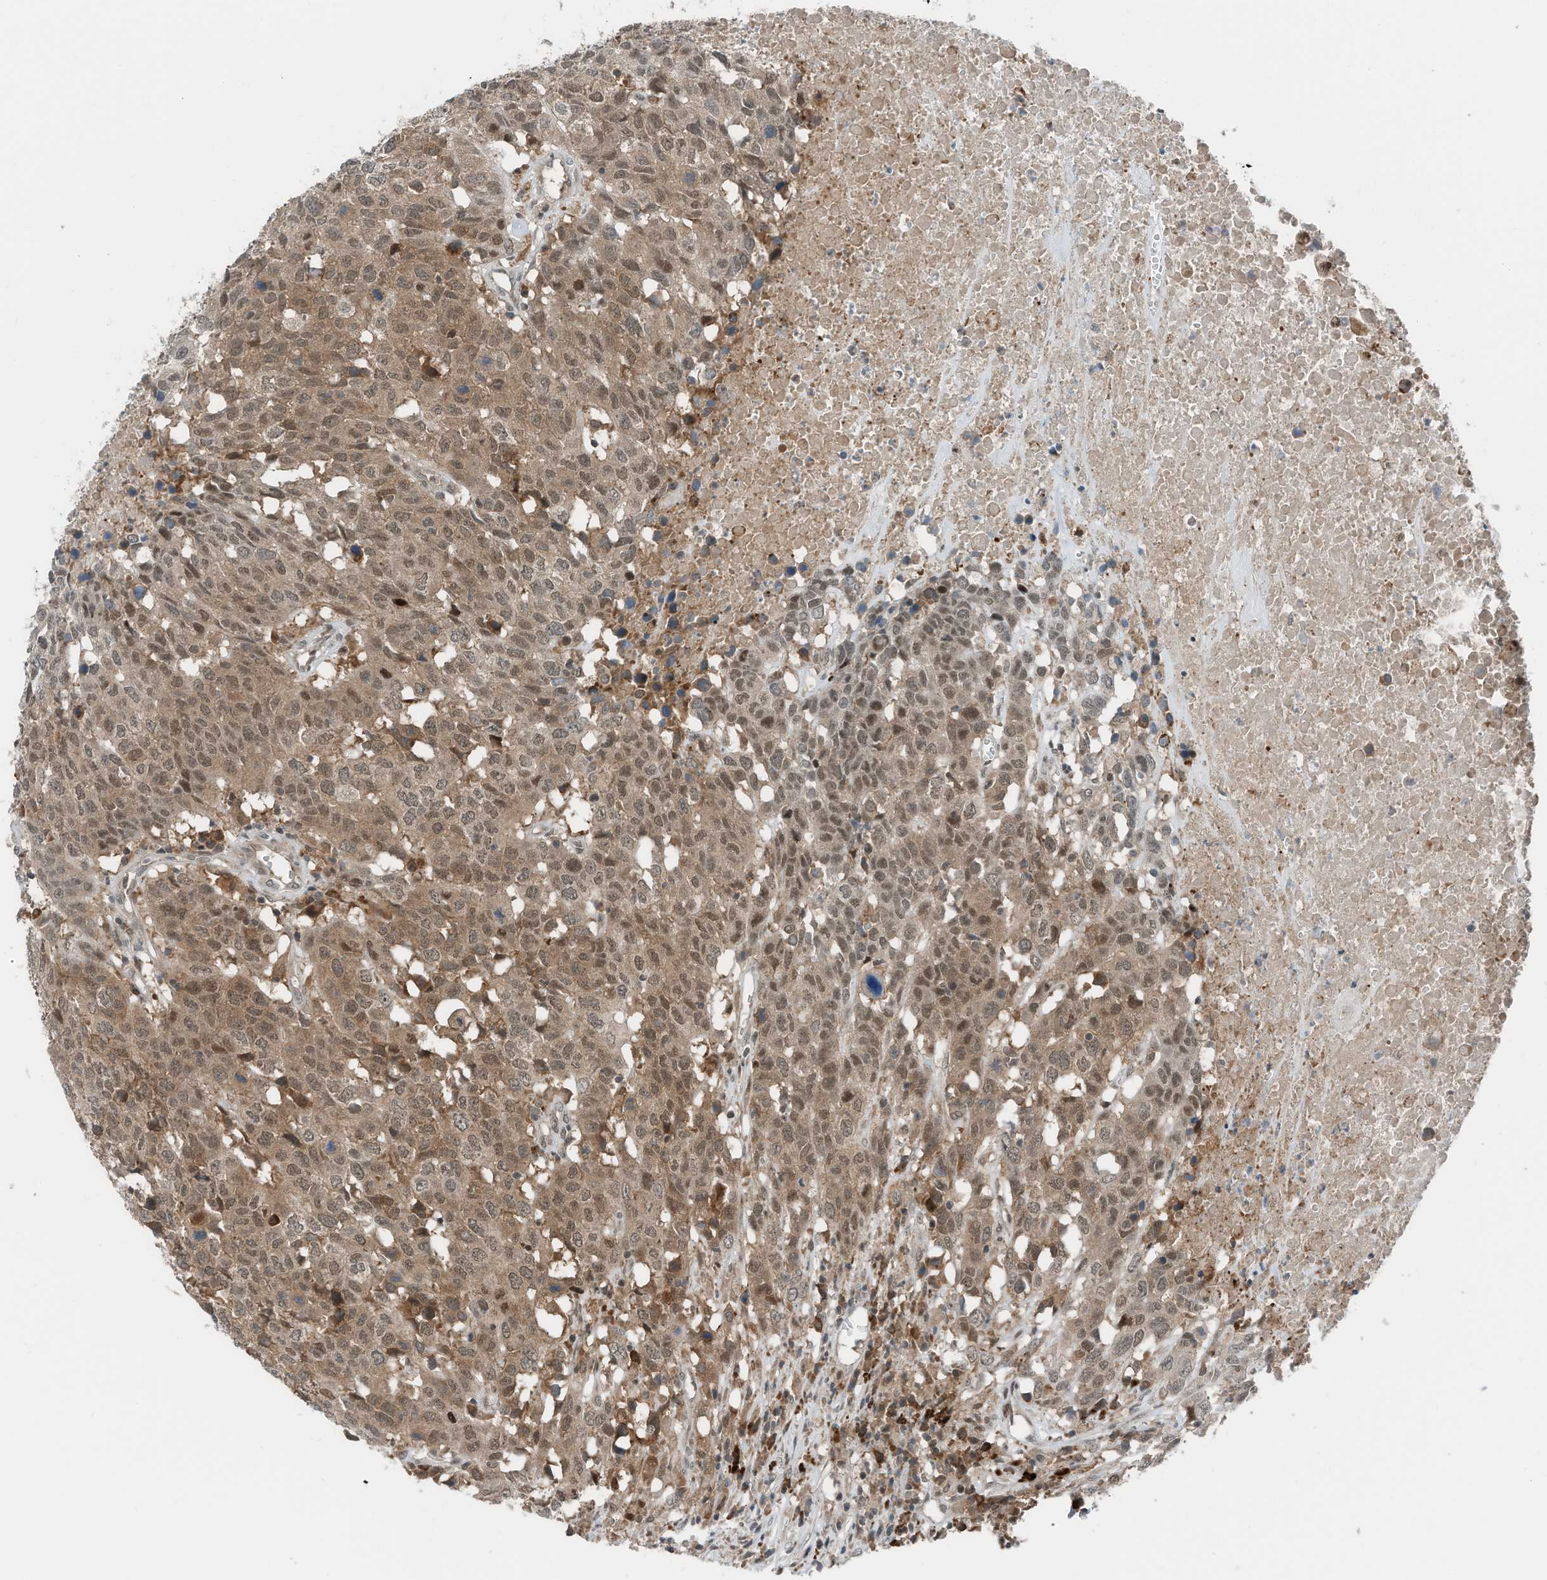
{"staining": {"intensity": "moderate", "quantity": ">75%", "location": "cytoplasmic/membranous,nuclear"}, "tissue": "head and neck cancer", "cell_type": "Tumor cells", "image_type": "cancer", "snomed": [{"axis": "morphology", "description": "Squamous cell carcinoma, NOS"}, {"axis": "topography", "description": "Head-Neck"}], "caption": "Head and neck cancer (squamous cell carcinoma) stained for a protein reveals moderate cytoplasmic/membranous and nuclear positivity in tumor cells.", "gene": "RMND1", "patient": {"sex": "male", "age": 66}}